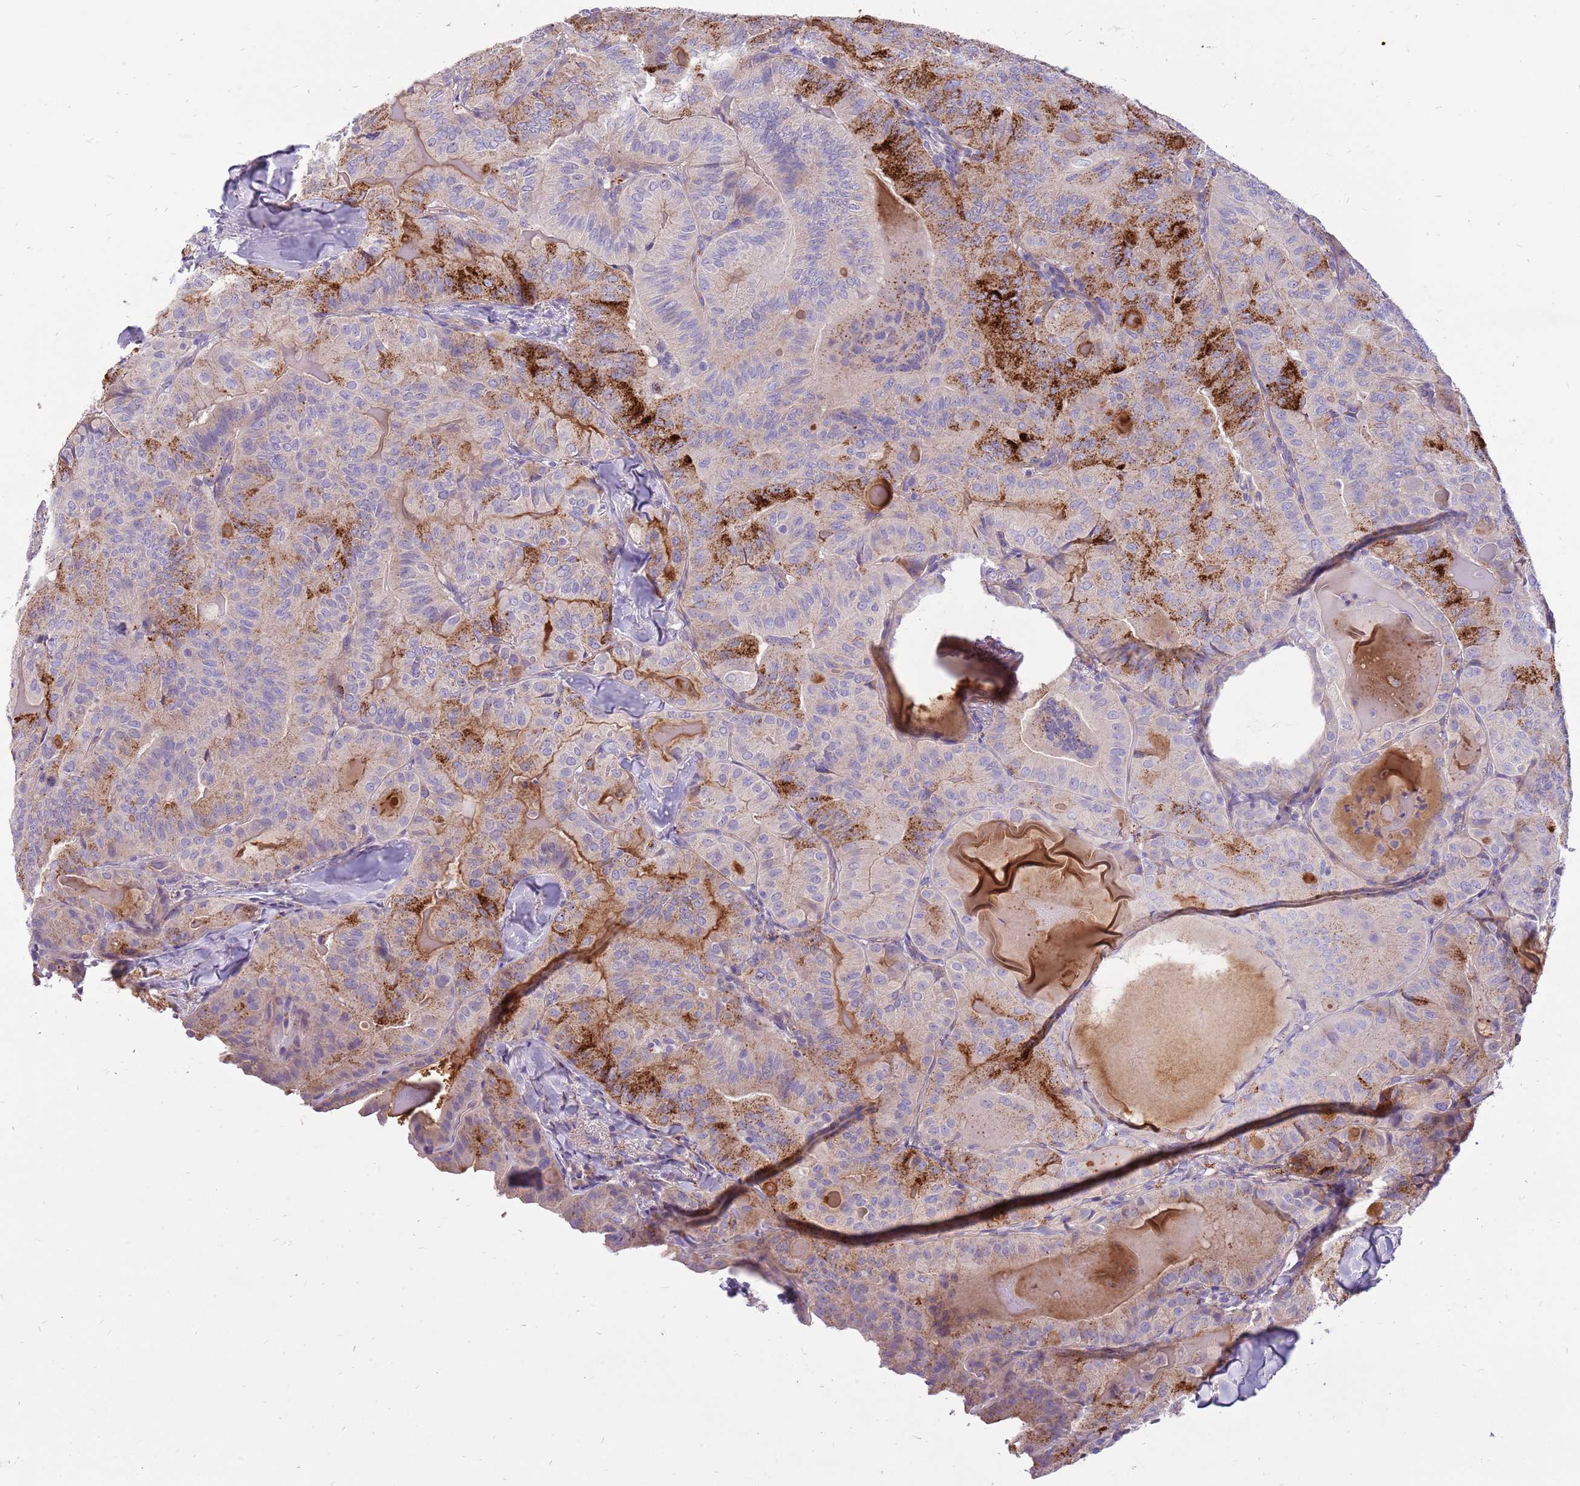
{"staining": {"intensity": "strong", "quantity": "<25%", "location": "cytoplasmic/membranous"}, "tissue": "thyroid cancer", "cell_type": "Tumor cells", "image_type": "cancer", "snomed": [{"axis": "morphology", "description": "Papillary adenocarcinoma, NOS"}, {"axis": "topography", "description": "Thyroid gland"}], "caption": "A brown stain highlights strong cytoplasmic/membranous staining of a protein in human papillary adenocarcinoma (thyroid) tumor cells.", "gene": "NTN4", "patient": {"sex": "female", "age": 68}}